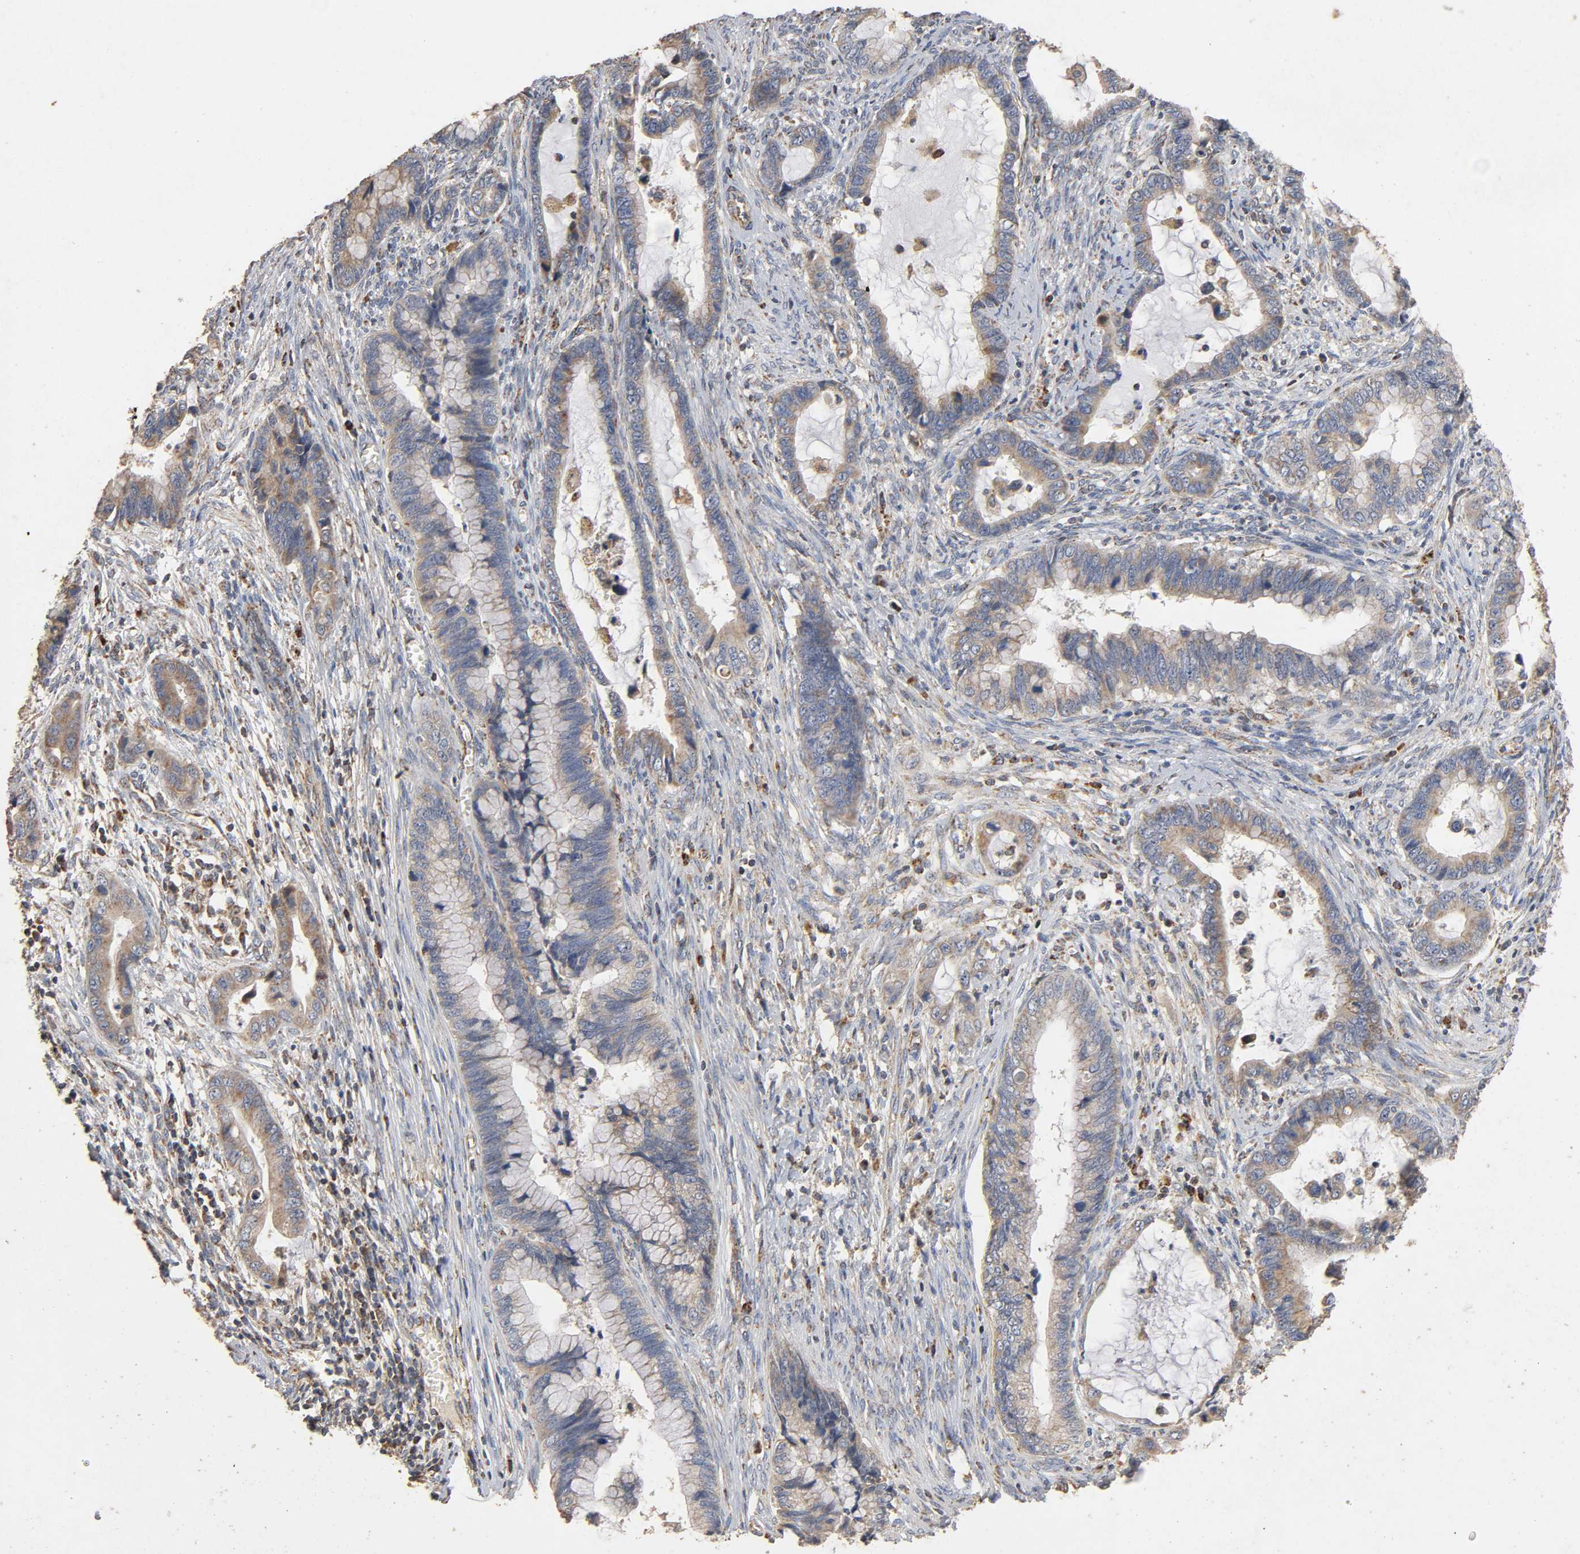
{"staining": {"intensity": "moderate", "quantity": "<25%", "location": "cytoplasmic/membranous"}, "tissue": "cervical cancer", "cell_type": "Tumor cells", "image_type": "cancer", "snomed": [{"axis": "morphology", "description": "Adenocarcinoma, NOS"}, {"axis": "topography", "description": "Cervix"}], "caption": "An immunohistochemistry (IHC) micrograph of tumor tissue is shown. Protein staining in brown shows moderate cytoplasmic/membranous positivity in cervical cancer within tumor cells. (DAB (3,3'-diaminobenzidine) = brown stain, brightfield microscopy at high magnification).", "gene": "NDUFS3", "patient": {"sex": "female", "age": 44}}